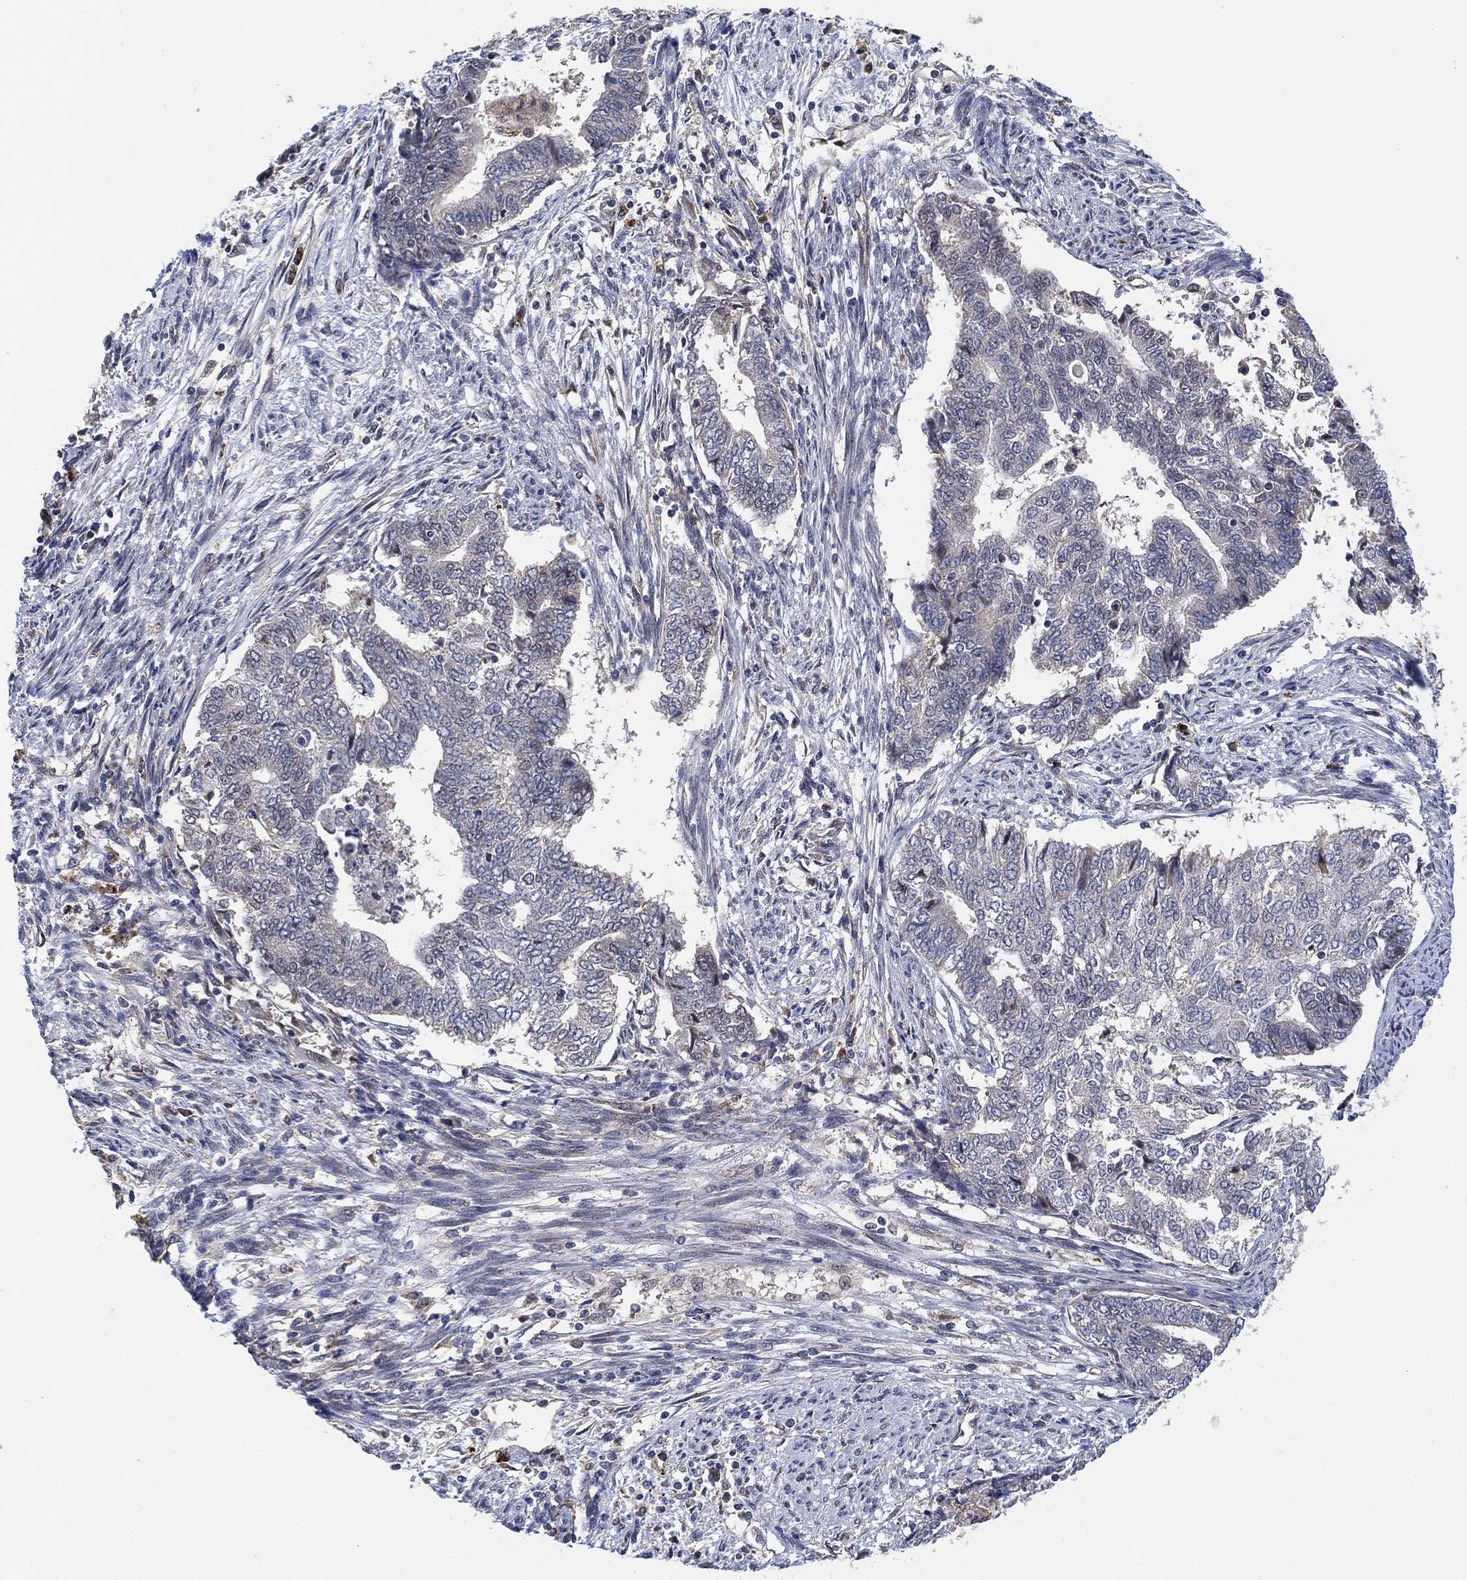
{"staining": {"intensity": "negative", "quantity": "none", "location": "none"}, "tissue": "endometrial cancer", "cell_type": "Tumor cells", "image_type": "cancer", "snomed": [{"axis": "morphology", "description": "Adenocarcinoma, NOS"}, {"axis": "topography", "description": "Endometrium"}], "caption": "A histopathology image of endometrial cancer stained for a protein demonstrates no brown staining in tumor cells.", "gene": "FES", "patient": {"sex": "female", "age": 65}}